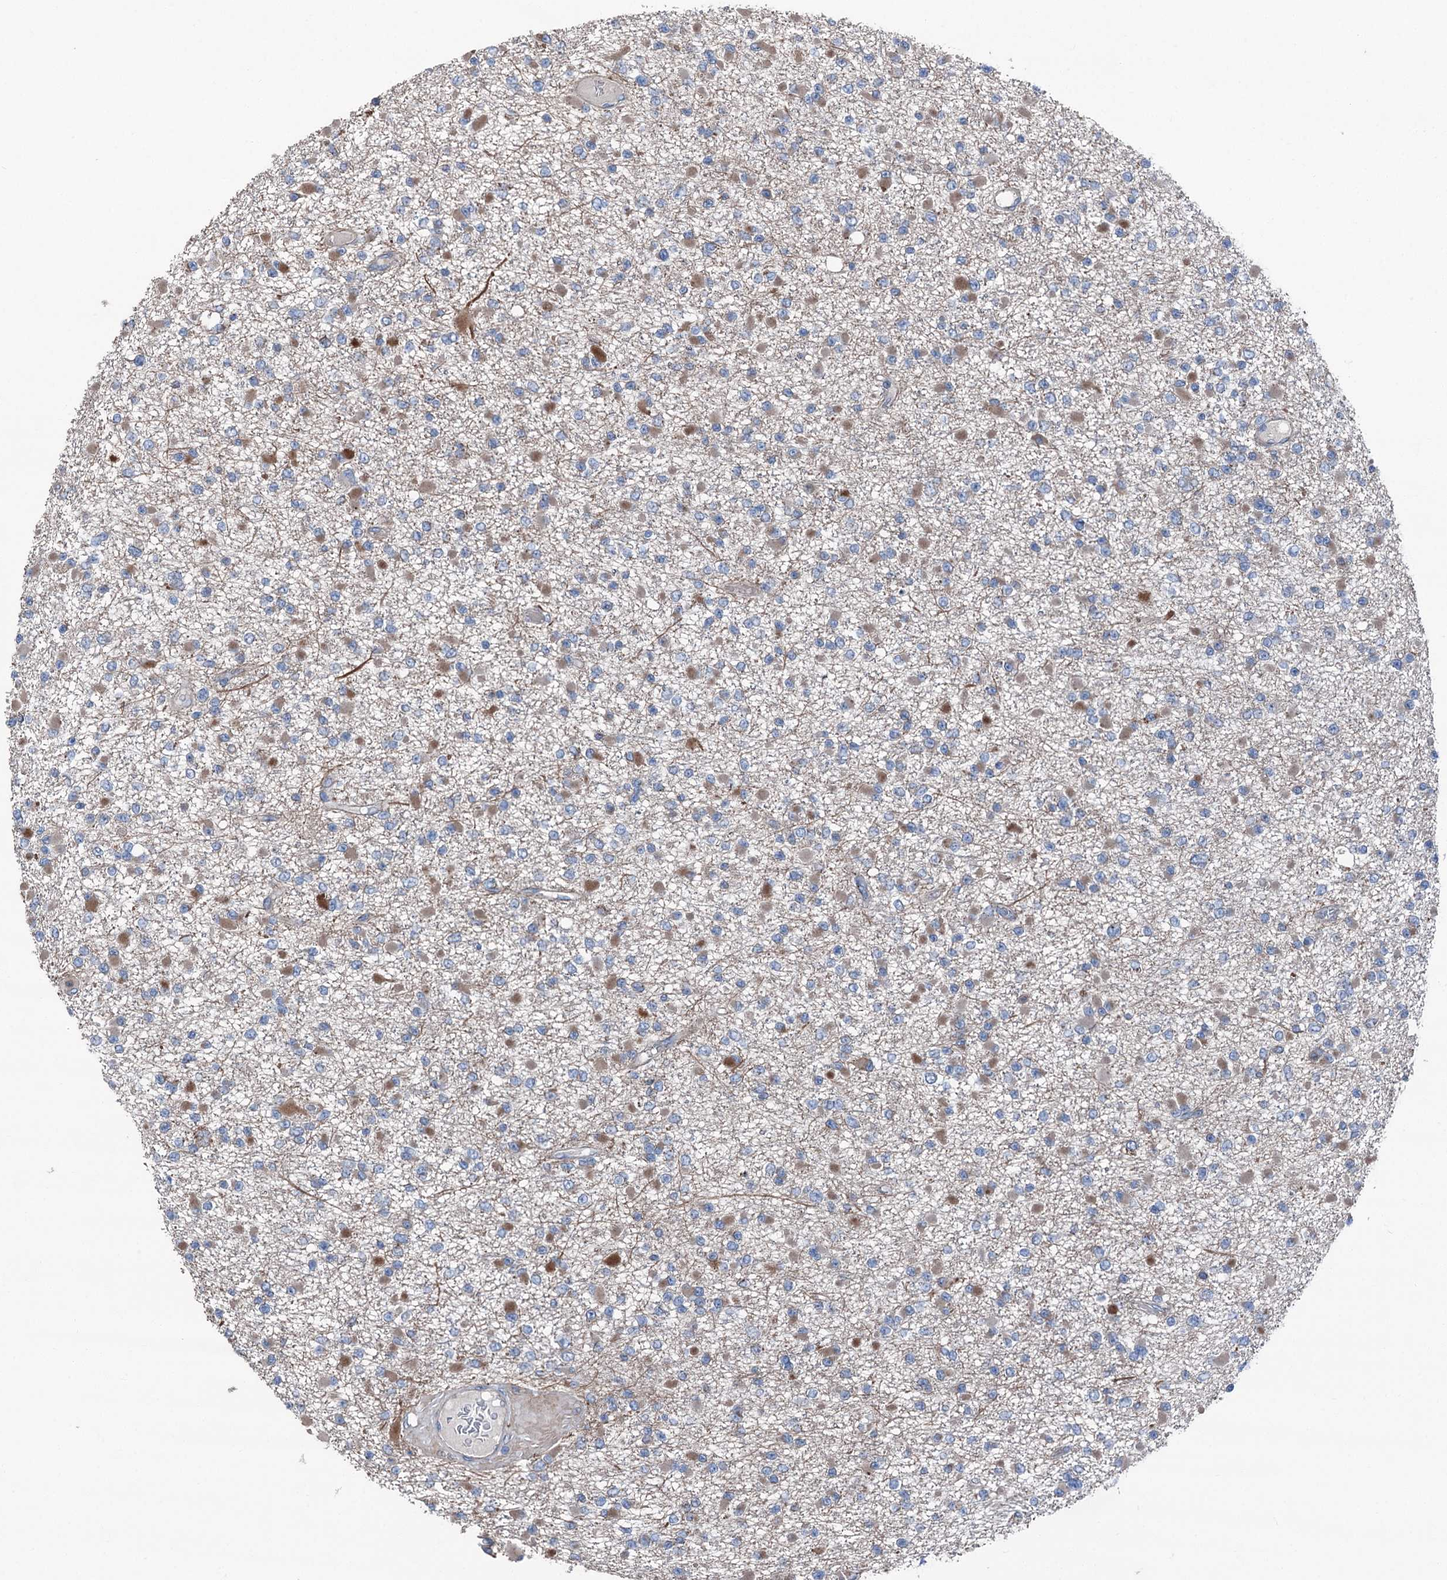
{"staining": {"intensity": "moderate", "quantity": "<25%", "location": "cytoplasmic/membranous"}, "tissue": "glioma", "cell_type": "Tumor cells", "image_type": "cancer", "snomed": [{"axis": "morphology", "description": "Glioma, malignant, Low grade"}, {"axis": "topography", "description": "Brain"}], "caption": "This is an image of immunohistochemistry staining of glioma, which shows moderate staining in the cytoplasmic/membranous of tumor cells.", "gene": "RUFY1", "patient": {"sex": "female", "age": 22}}